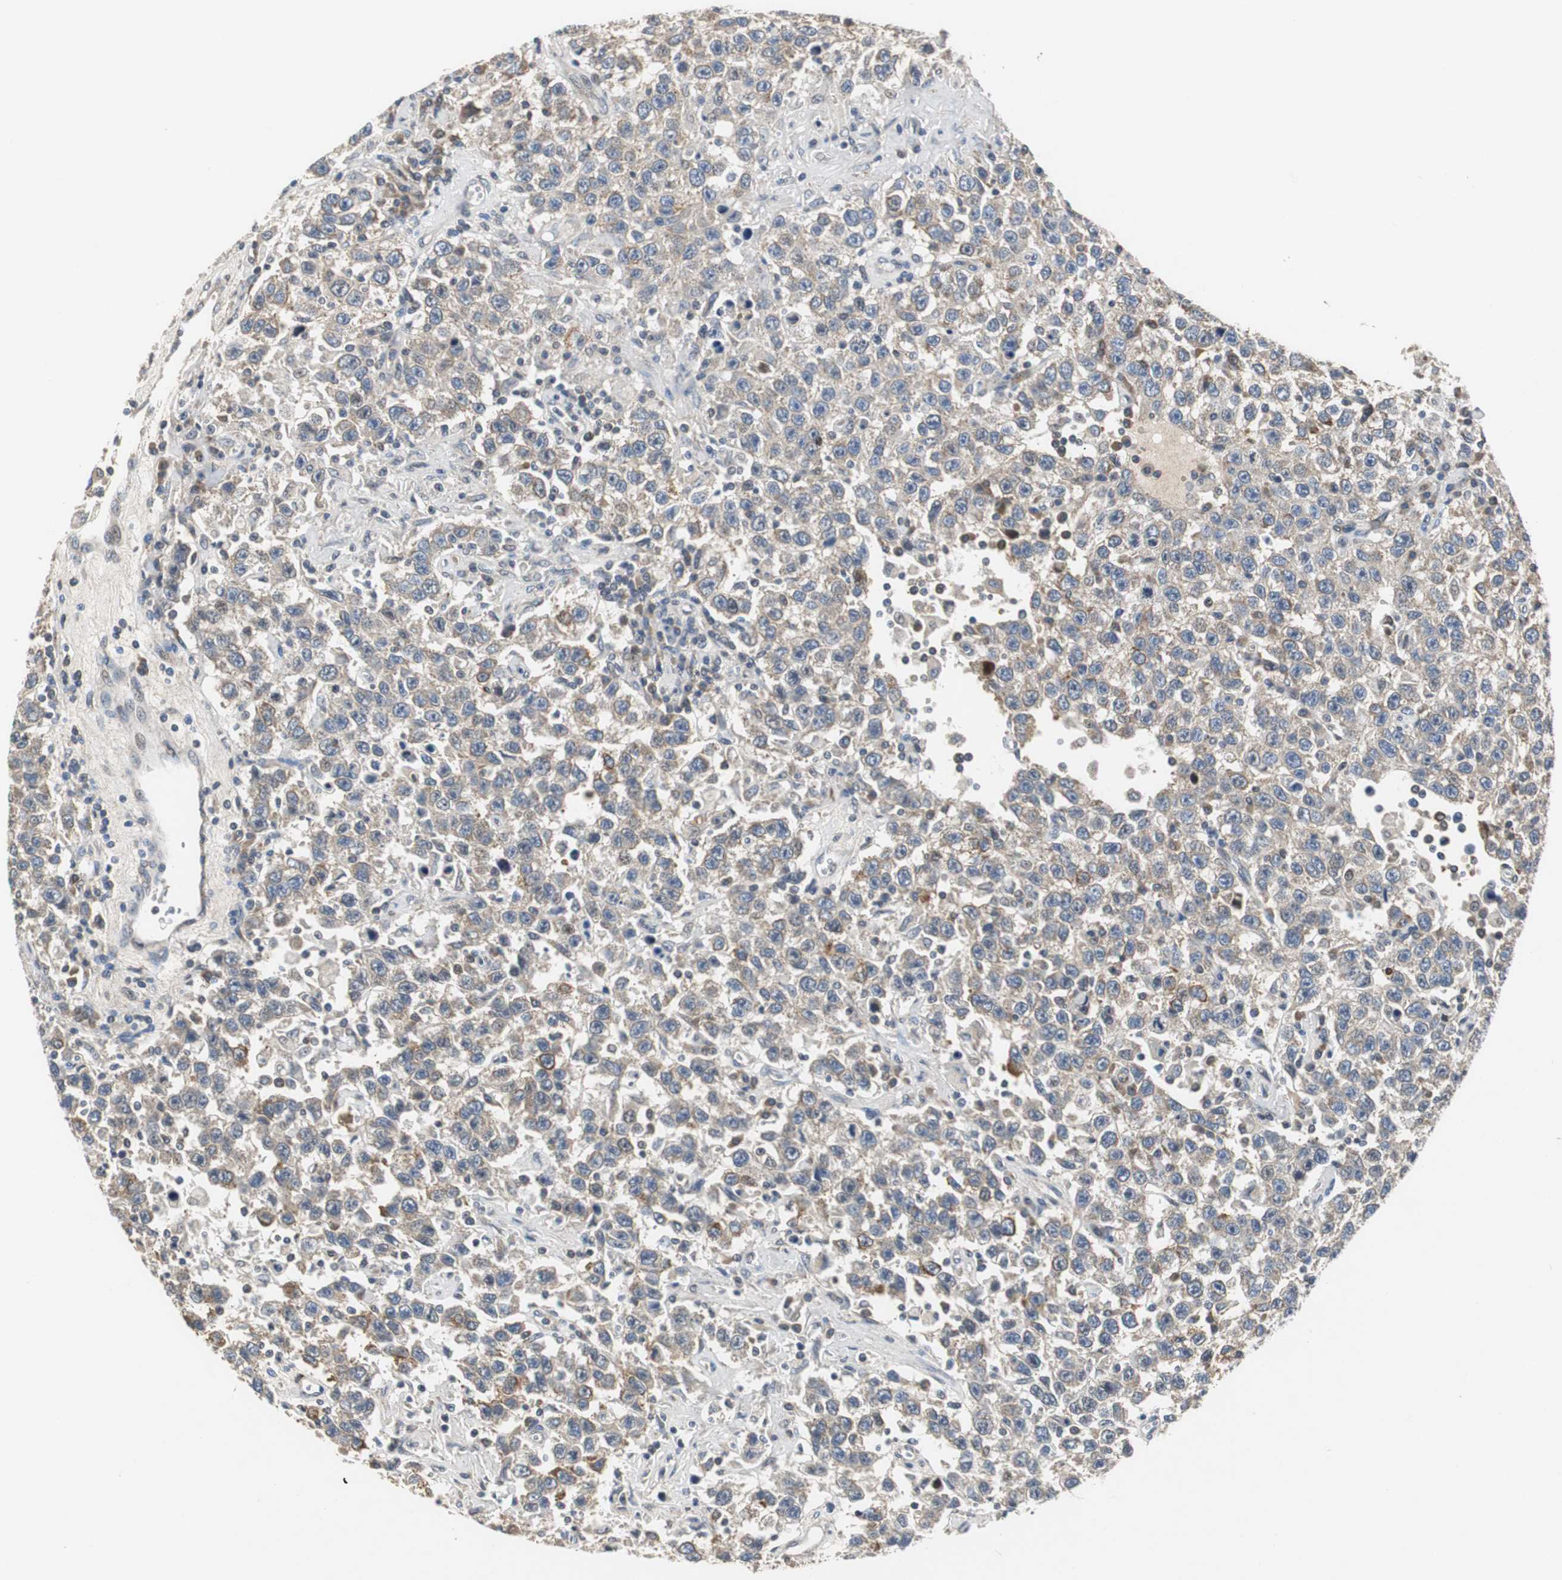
{"staining": {"intensity": "weak", "quantity": ">75%", "location": "cytoplasmic/membranous"}, "tissue": "testis cancer", "cell_type": "Tumor cells", "image_type": "cancer", "snomed": [{"axis": "morphology", "description": "Seminoma, NOS"}, {"axis": "topography", "description": "Testis"}], "caption": "The micrograph shows immunohistochemical staining of testis cancer (seminoma). There is weak cytoplasmic/membranous expression is appreciated in approximately >75% of tumor cells.", "gene": "ISCU", "patient": {"sex": "male", "age": 41}}